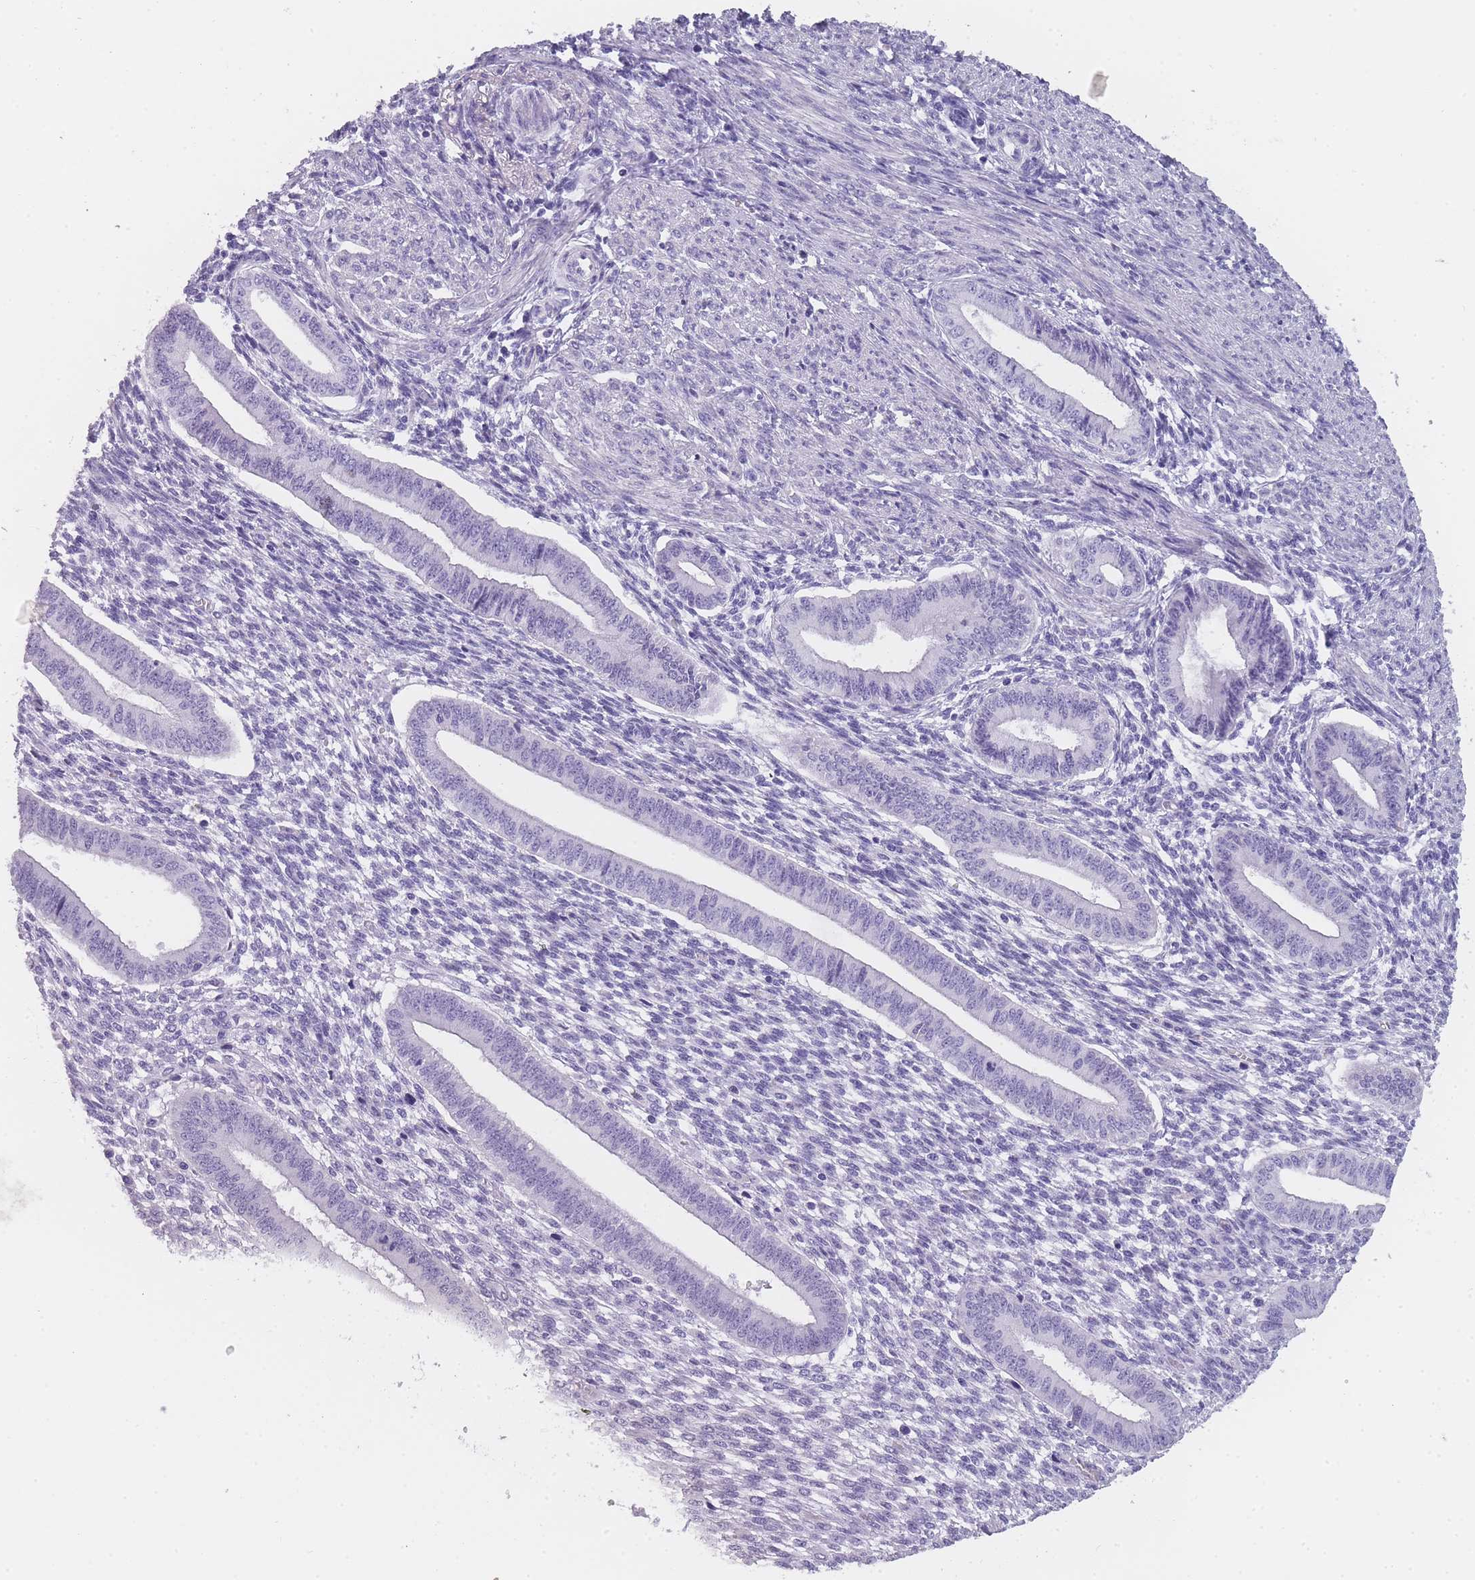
{"staining": {"intensity": "negative", "quantity": "none", "location": "none"}, "tissue": "endometrium", "cell_type": "Cells in endometrial stroma", "image_type": "normal", "snomed": [{"axis": "morphology", "description": "Normal tissue, NOS"}, {"axis": "topography", "description": "Endometrium"}], "caption": "This is a histopathology image of immunohistochemistry (IHC) staining of normal endometrium, which shows no staining in cells in endometrial stroma. (DAB (3,3'-diaminobenzidine) immunohistochemistry, high magnification).", "gene": "TCP11X1", "patient": {"sex": "female", "age": 36}}